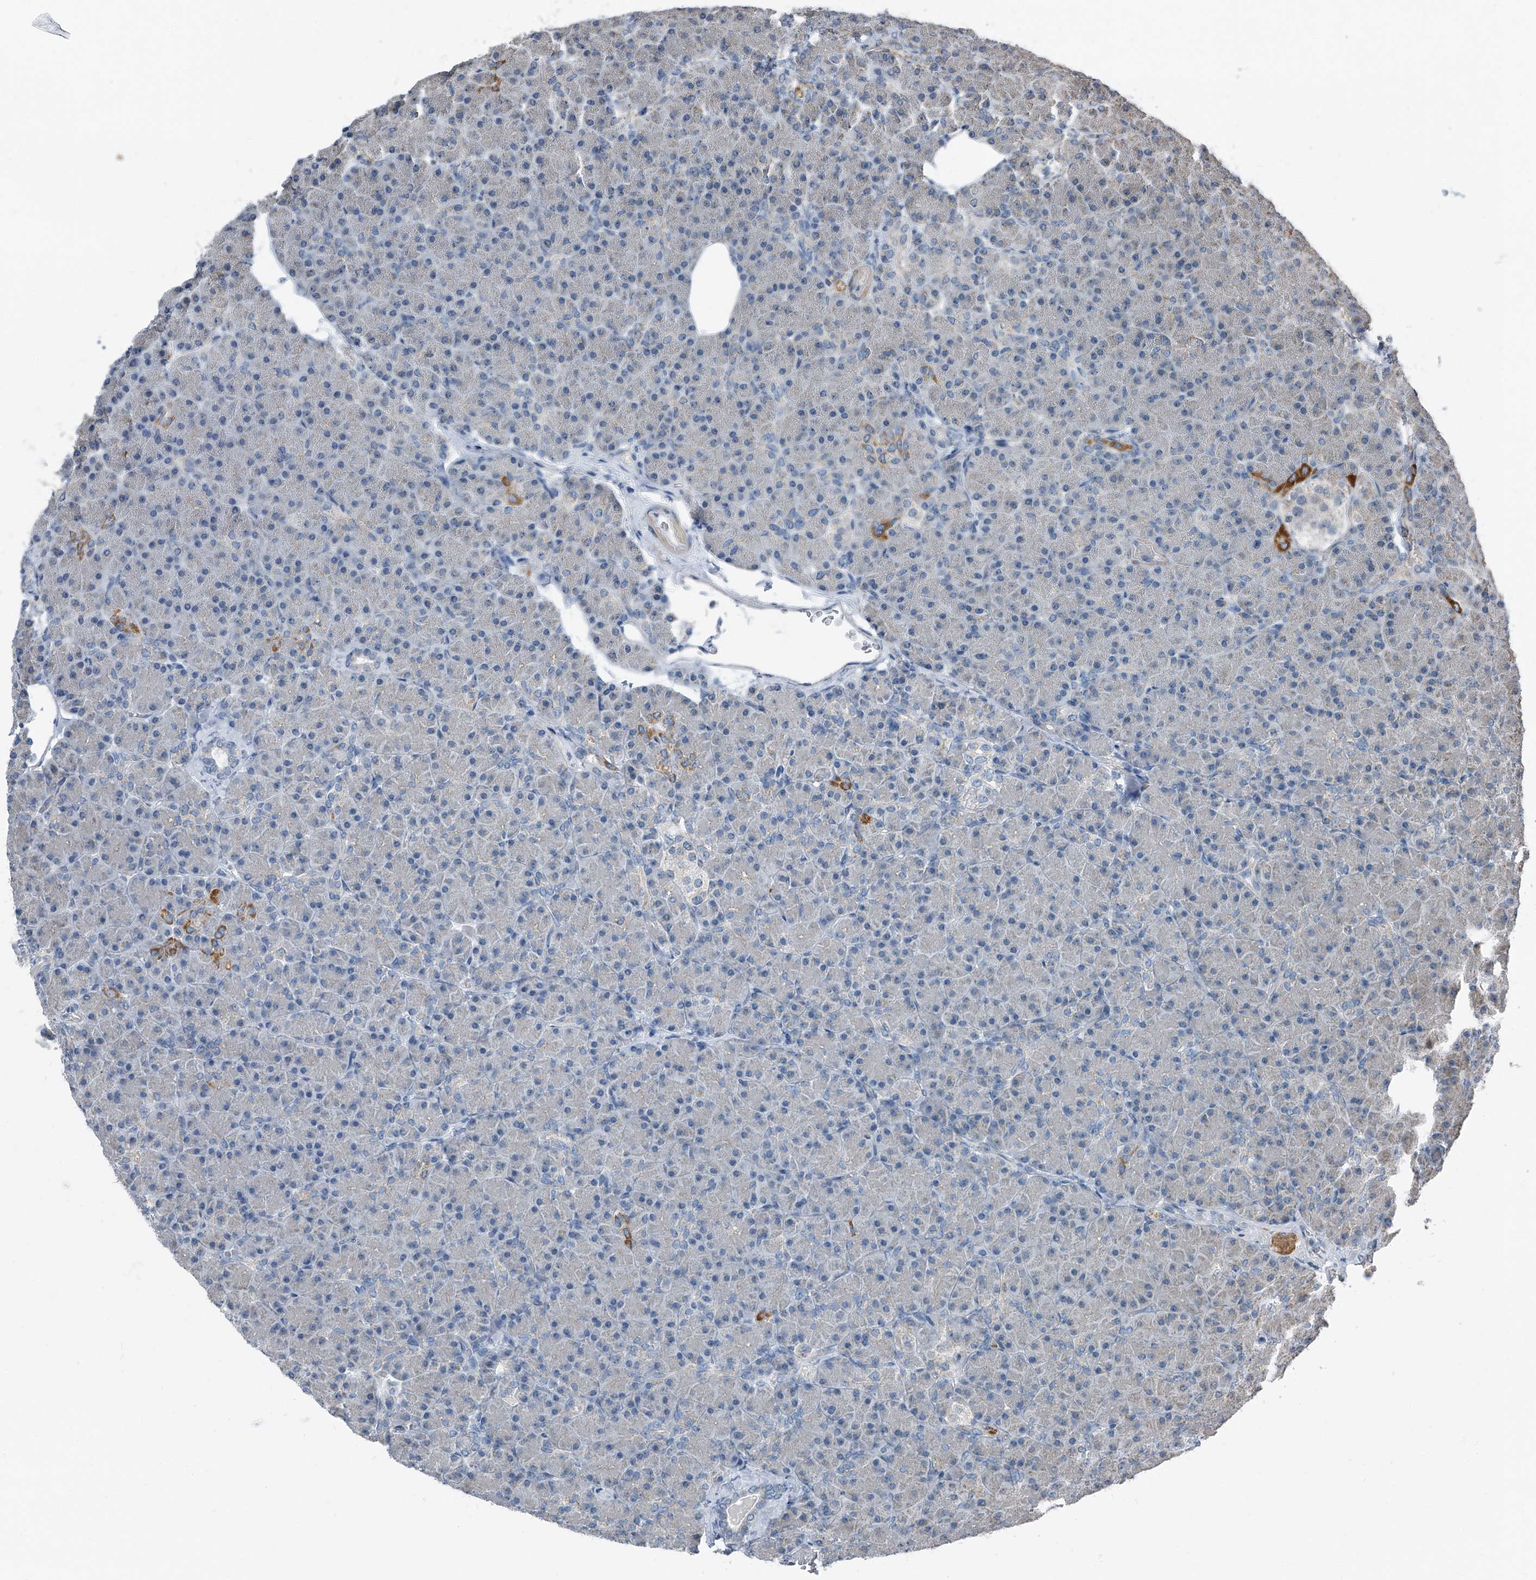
{"staining": {"intensity": "moderate", "quantity": "<25%", "location": "cytoplasmic/membranous"}, "tissue": "pancreas", "cell_type": "Exocrine glandular cells", "image_type": "normal", "snomed": [{"axis": "morphology", "description": "Normal tissue, NOS"}, {"axis": "topography", "description": "Pancreas"}], "caption": "A low amount of moderate cytoplasmic/membranous positivity is appreciated in about <25% of exocrine glandular cells in normal pancreas. Immunohistochemistry stains the protein in brown and the nuclei are stained blue.", "gene": "CHRNA7", "patient": {"sex": "female", "age": 43}}